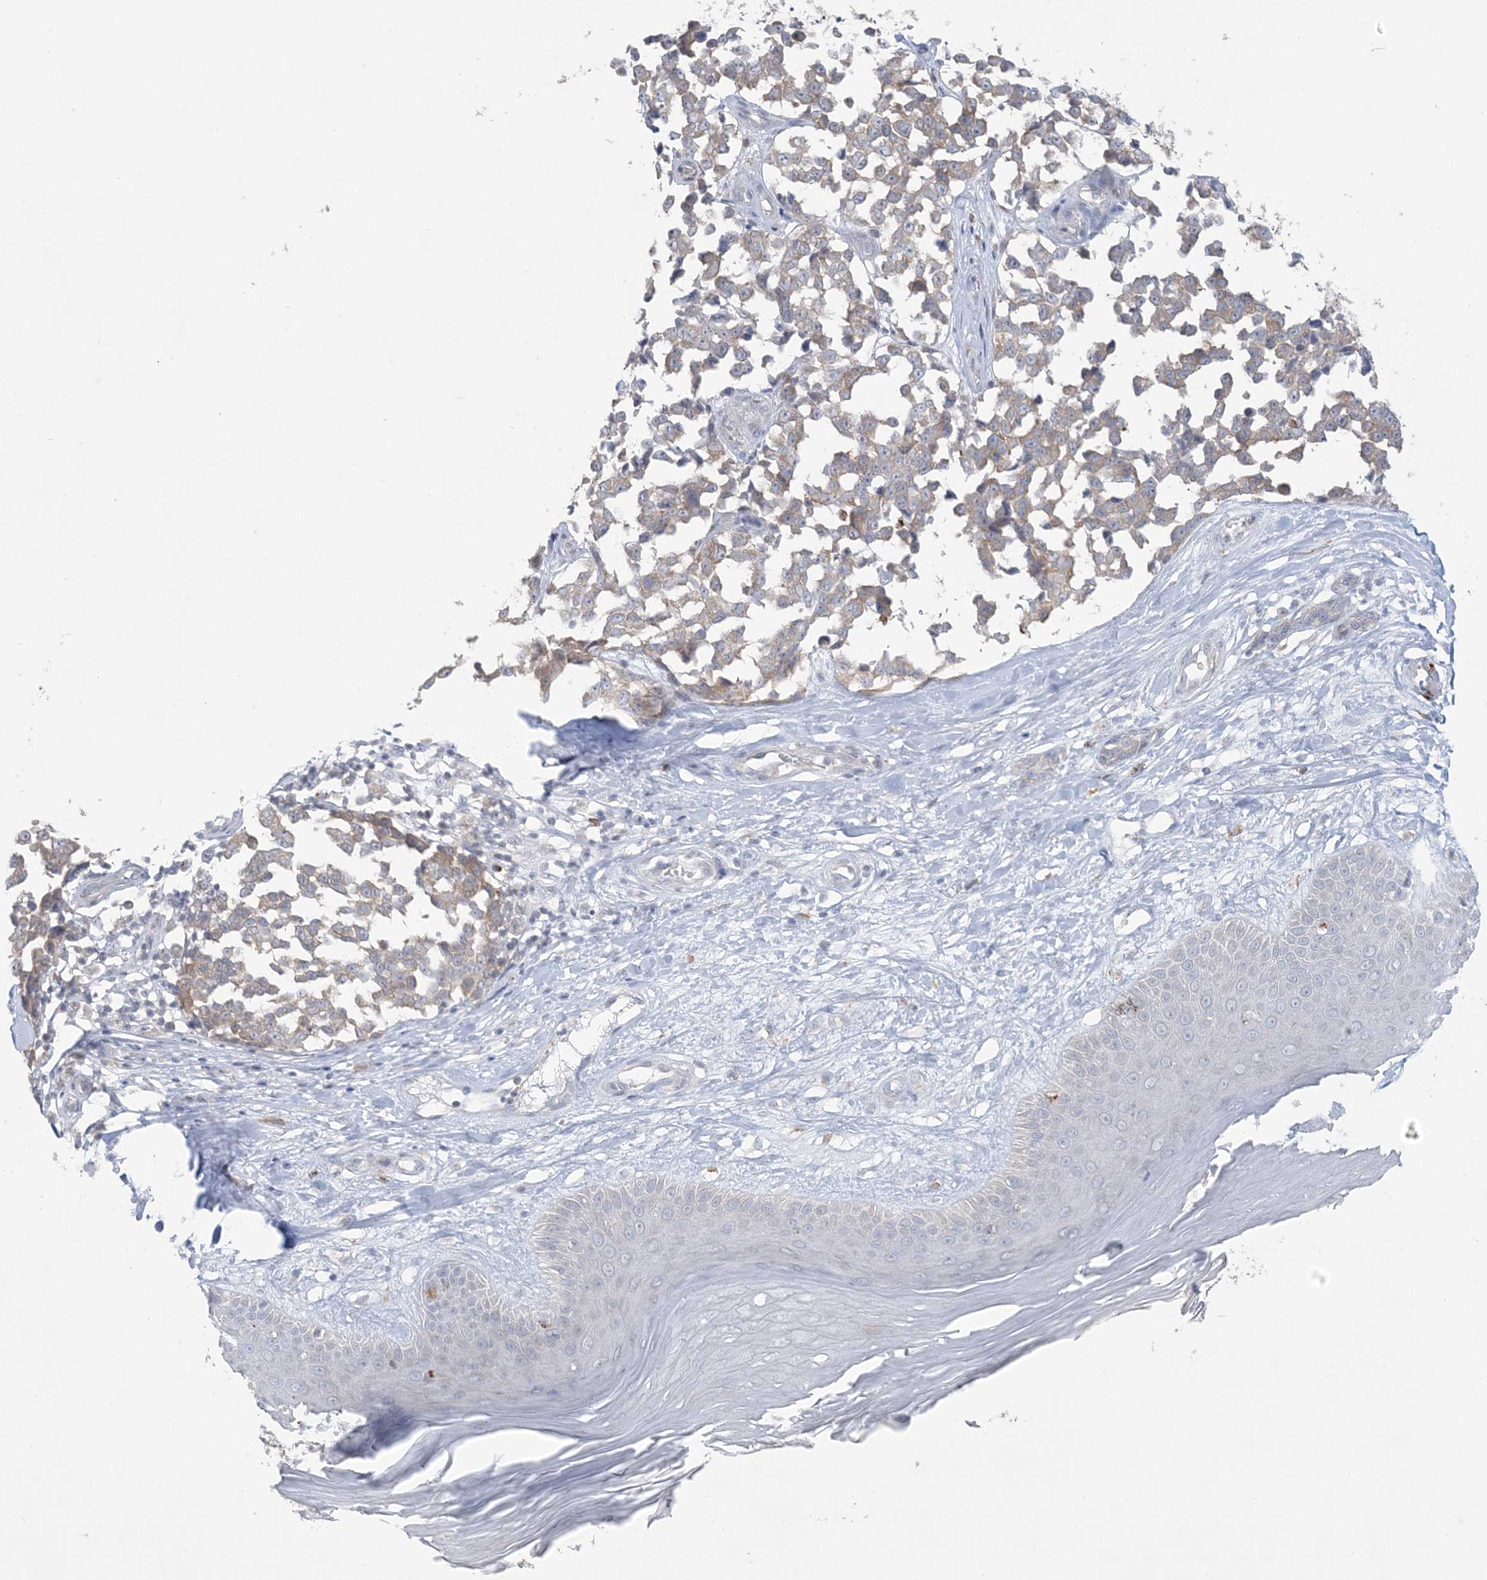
{"staining": {"intensity": "weak", "quantity": "<25%", "location": "cytoplasmic/membranous"}, "tissue": "melanoma", "cell_type": "Tumor cells", "image_type": "cancer", "snomed": [{"axis": "morphology", "description": "Malignant melanoma, NOS"}, {"axis": "topography", "description": "Skin"}], "caption": "There is no significant expression in tumor cells of malignant melanoma.", "gene": "KIF3A", "patient": {"sex": "female", "age": 64}}